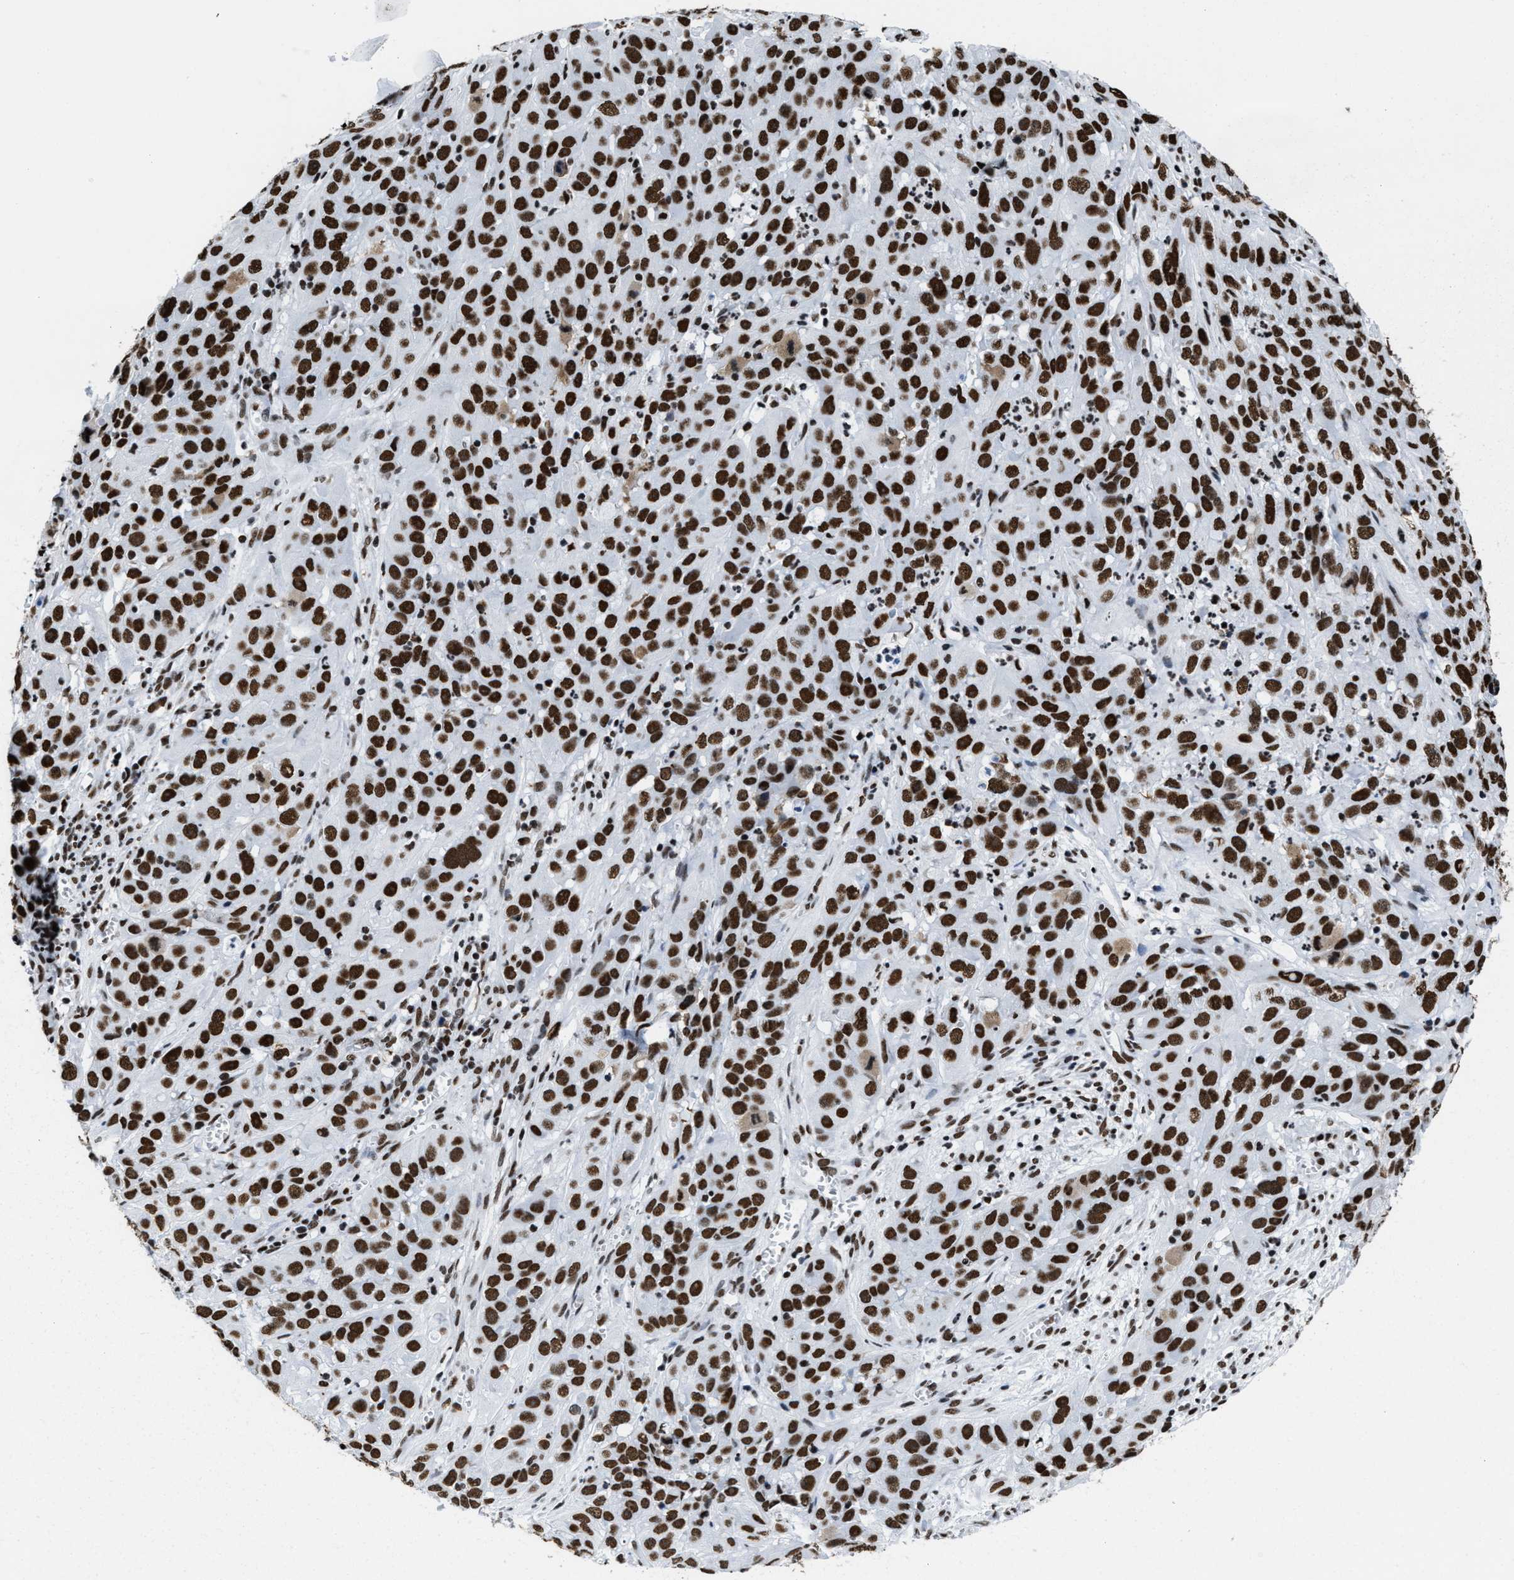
{"staining": {"intensity": "strong", "quantity": ">75%", "location": "nuclear"}, "tissue": "cervical cancer", "cell_type": "Tumor cells", "image_type": "cancer", "snomed": [{"axis": "morphology", "description": "Squamous cell carcinoma, NOS"}, {"axis": "topography", "description": "Cervix"}], "caption": "DAB (3,3'-diaminobenzidine) immunohistochemical staining of human cervical squamous cell carcinoma demonstrates strong nuclear protein staining in about >75% of tumor cells.", "gene": "SMARCC2", "patient": {"sex": "female", "age": 32}}